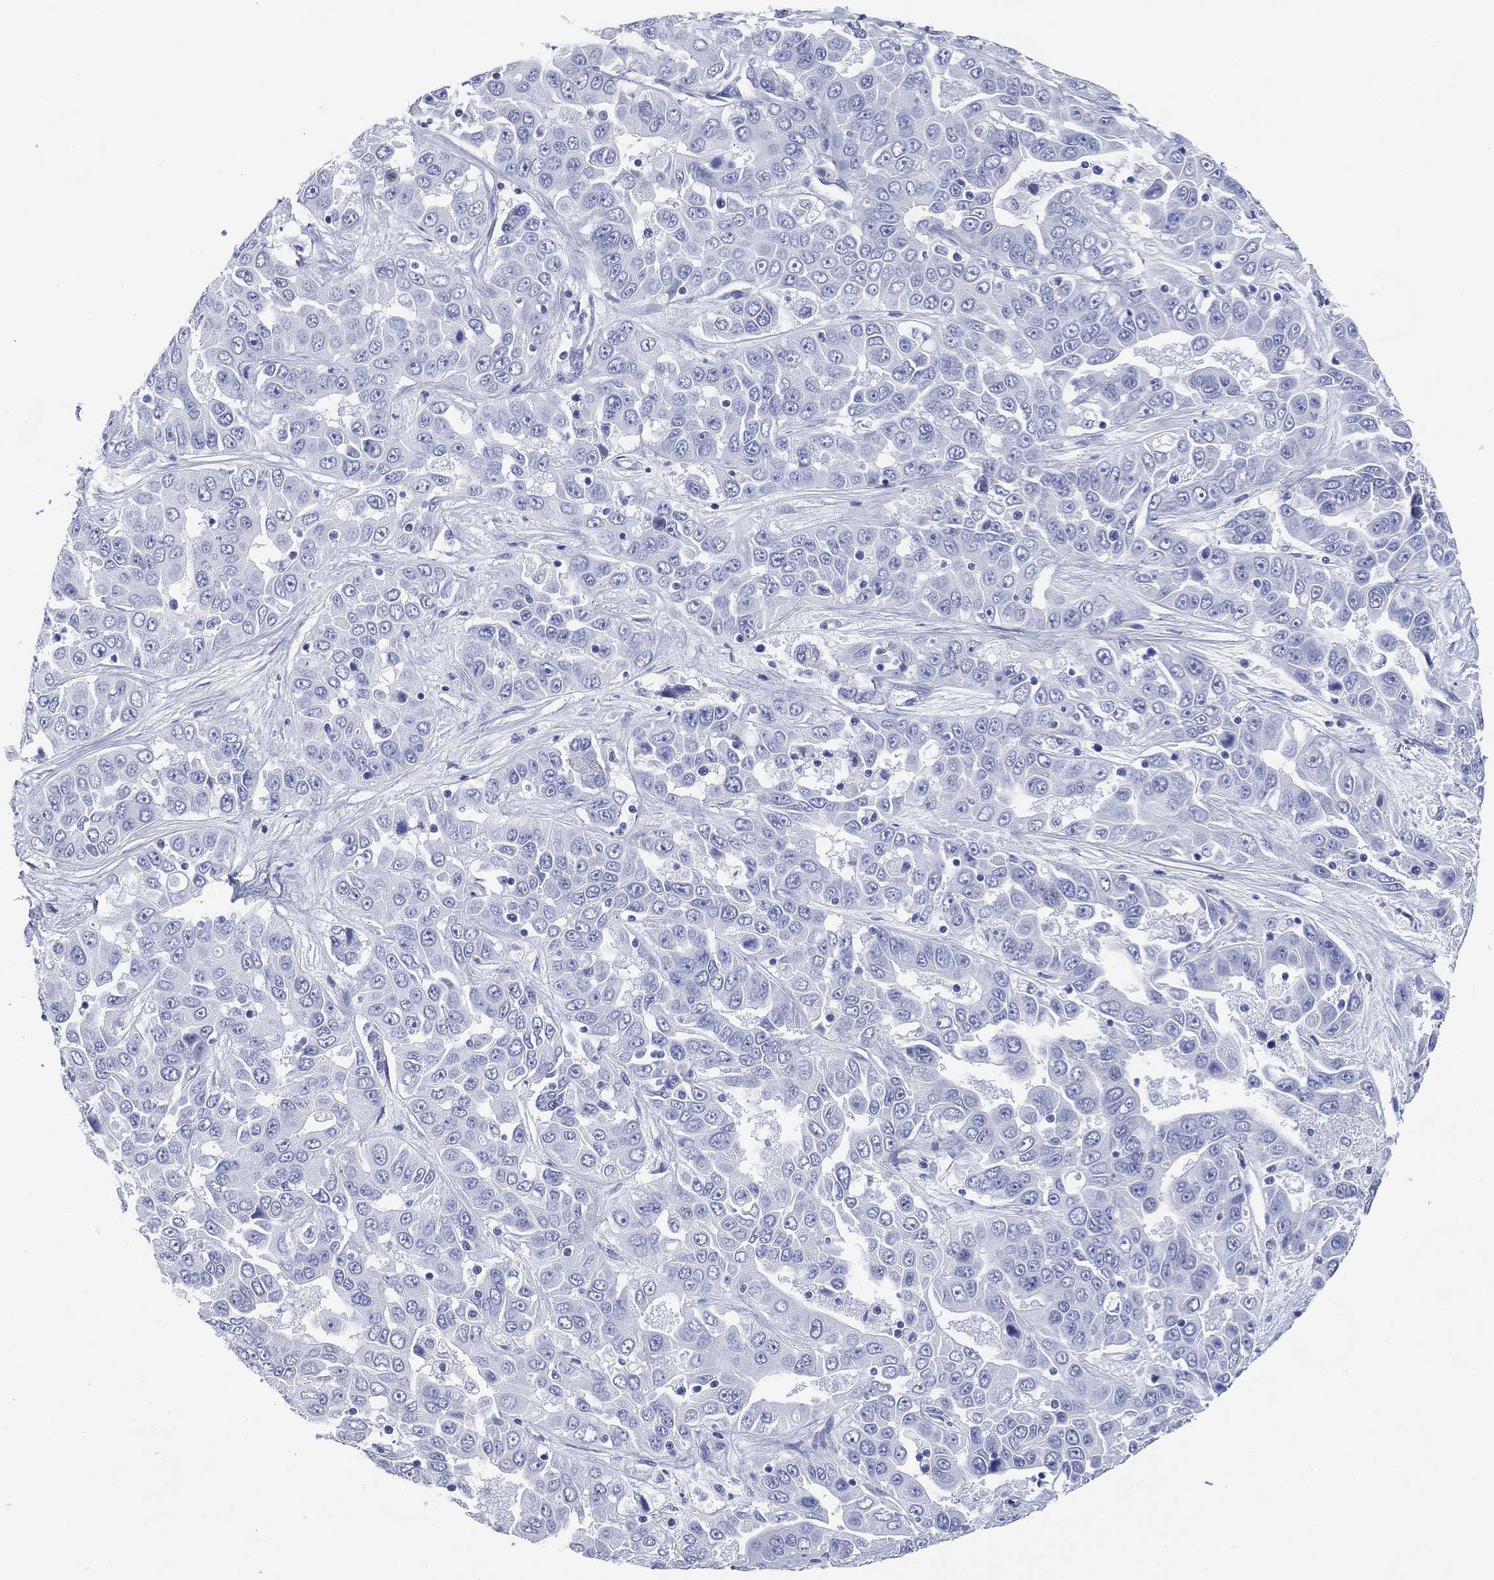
{"staining": {"intensity": "negative", "quantity": "none", "location": "none"}, "tissue": "liver cancer", "cell_type": "Tumor cells", "image_type": "cancer", "snomed": [{"axis": "morphology", "description": "Cholangiocarcinoma"}, {"axis": "topography", "description": "Liver"}], "caption": "A high-resolution image shows IHC staining of liver cholangiocarcinoma, which demonstrates no significant staining in tumor cells.", "gene": "TMEM247", "patient": {"sex": "female", "age": 52}}